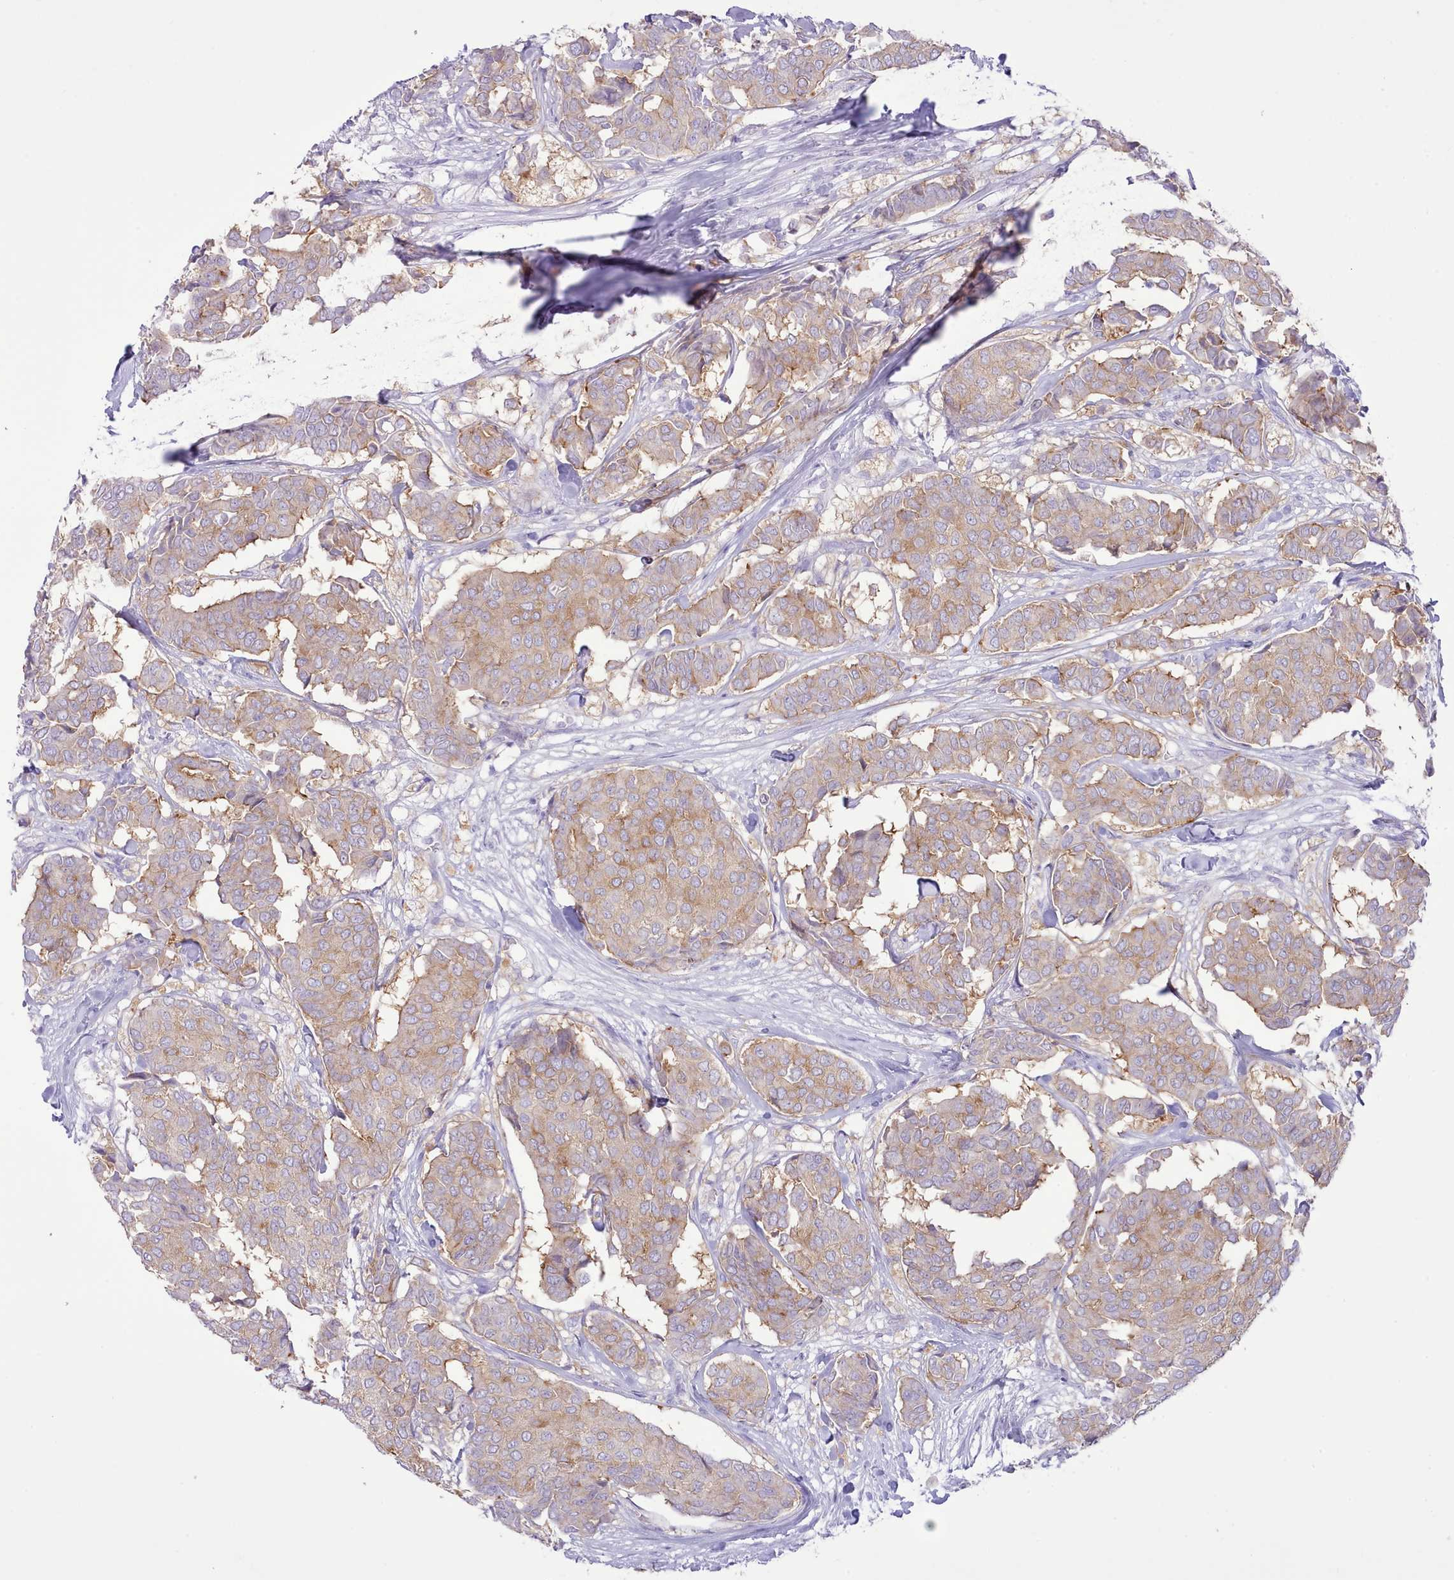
{"staining": {"intensity": "moderate", "quantity": "25%-75%", "location": "cytoplasmic/membranous"}, "tissue": "breast cancer", "cell_type": "Tumor cells", "image_type": "cancer", "snomed": [{"axis": "morphology", "description": "Duct carcinoma"}, {"axis": "topography", "description": "Breast"}], "caption": "Immunohistochemical staining of breast cancer (intraductal carcinoma) reveals medium levels of moderate cytoplasmic/membranous expression in about 25%-75% of tumor cells. The staining is performed using DAB (3,3'-diaminobenzidine) brown chromogen to label protein expression. The nuclei are counter-stained blue using hematoxylin.", "gene": "MDFI", "patient": {"sex": "female", "age": 75}}